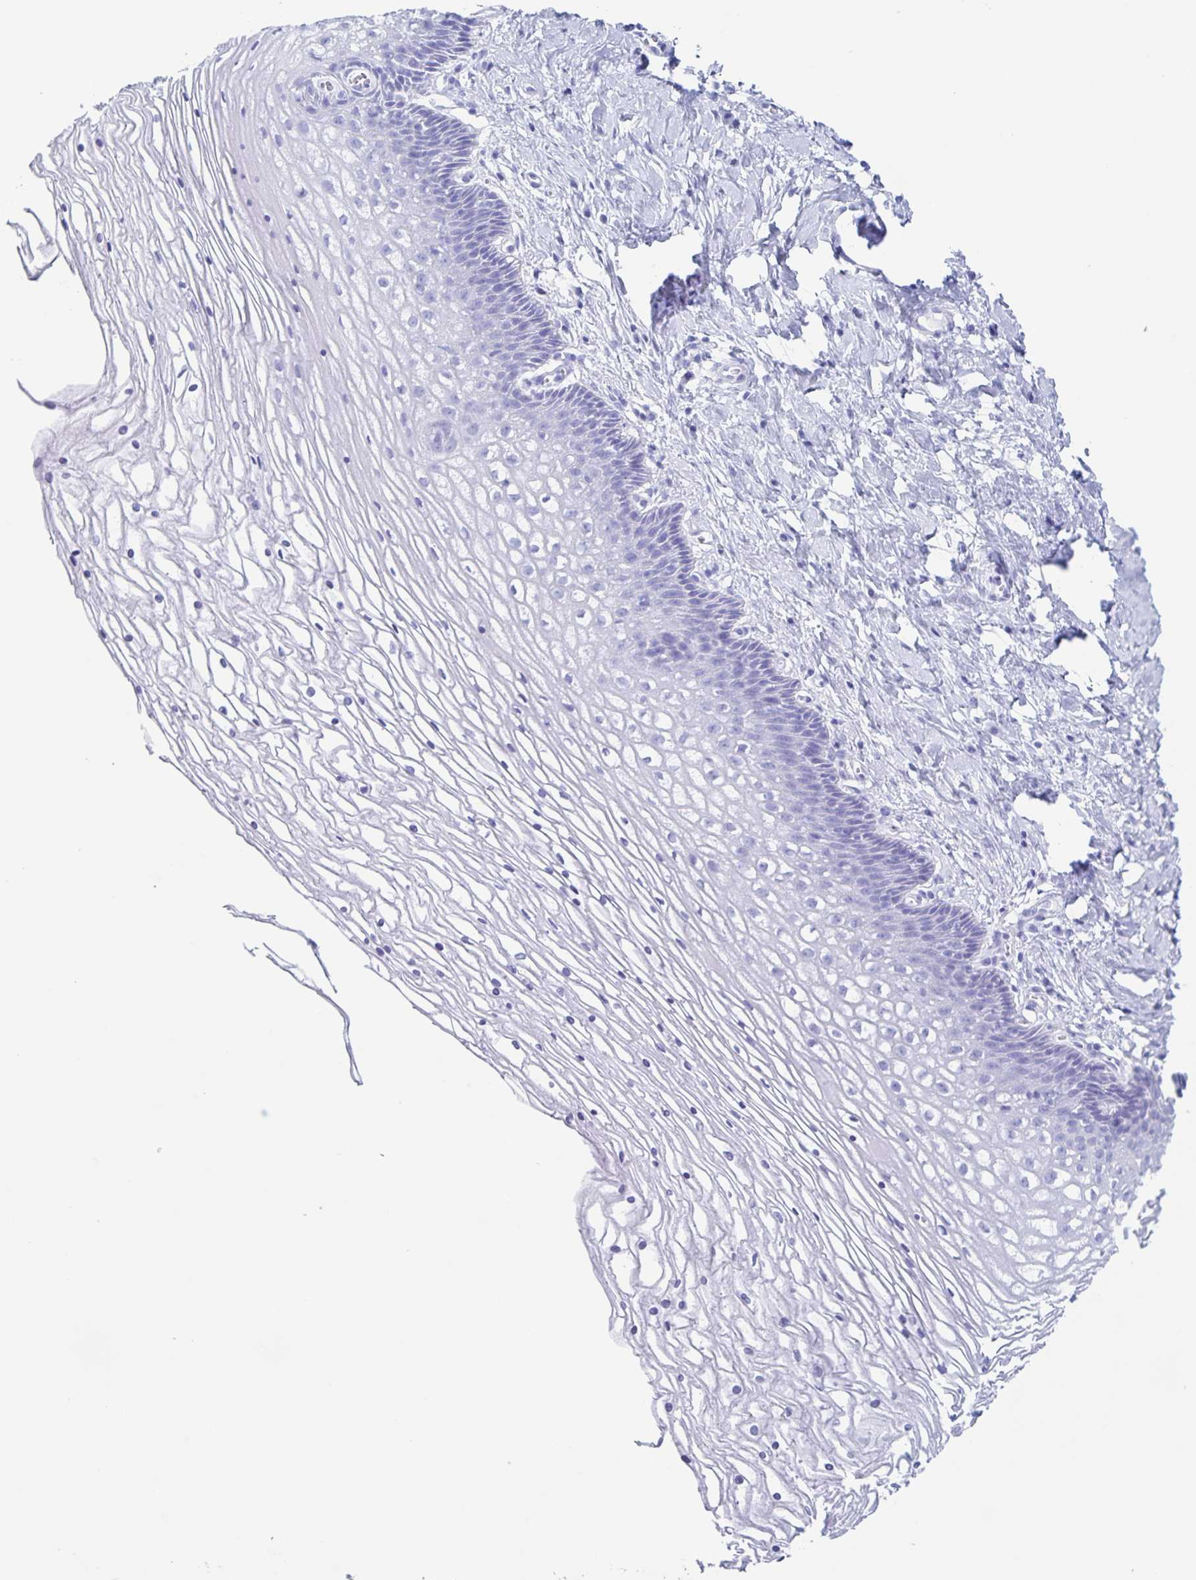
{"staining": {"intensity": "negative", "quantity": "none", "location": "none"}, "tissue": "cervix", "cell_type": "Glandular cells", "image_type": "normal", "snomed": [{"axis": "morphology", "description": "Normal tissue, NOS"}, {"axis": "topography", "description": "Cervix"}], "caption": "Immunohistochemical staining of unremarkable human cervix exhibits no significant expression in glandular cells.", "gene": "C12orf56", "patient": {"sex": "female", "age": 36}}